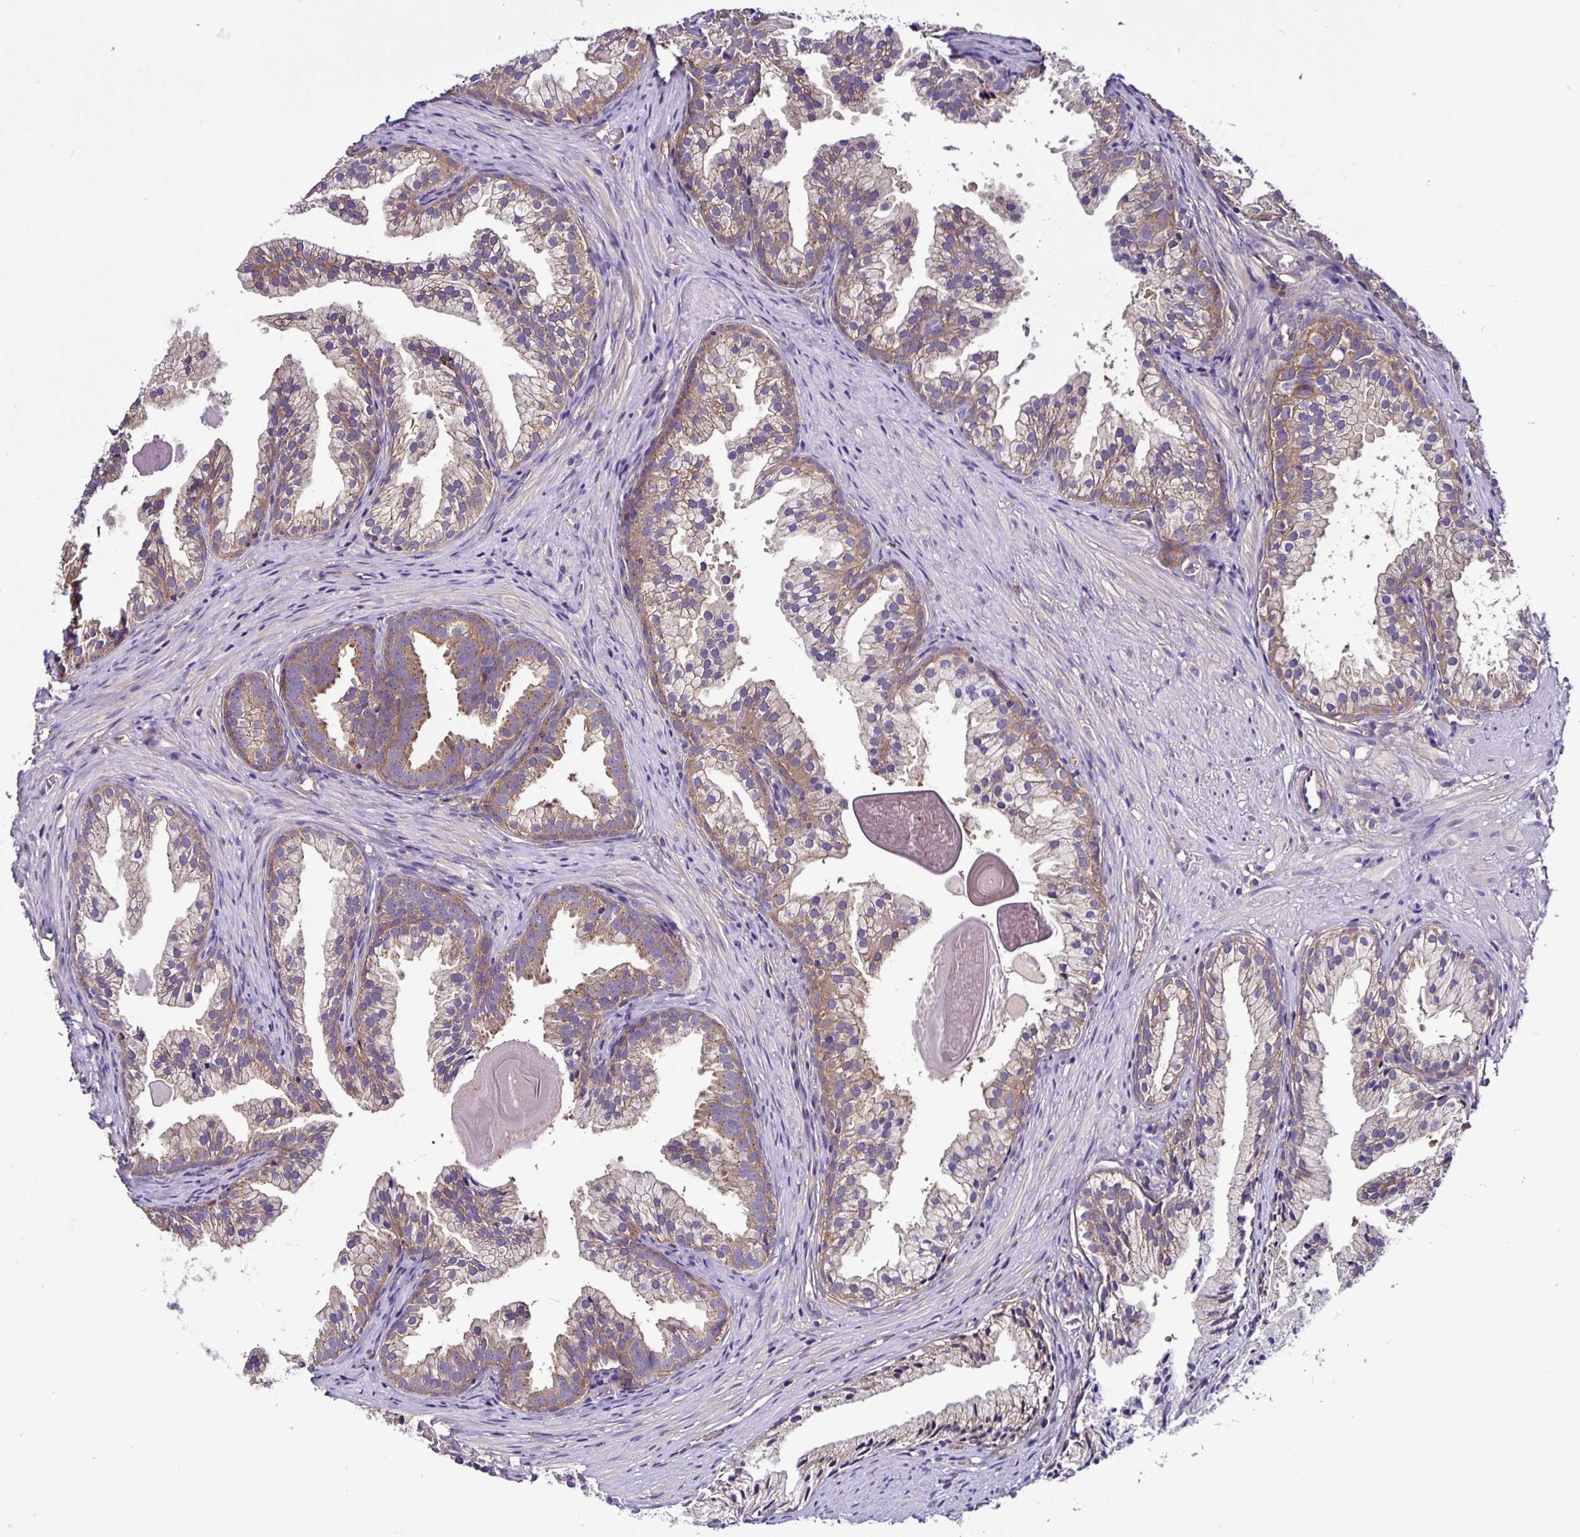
{"staining": {"intensity": "weak", "quantity": ">75%", "location": "cytoplasmic/membranous"}, "tissue": "prostate cancer", "cell_type": "Tumor cells", "image_type": "cancer", "snomed": [{"axis": "morphology", "description": "Adenocarcinoma, High grade"}, {"axis": "topography", "description": "Prostate"}], "caption": "Adenocarcinoma (high-grade) (prostate) stained with DAB (3,3'-diaminobenzidine) immunohistochemistry (IHC) demonstrates low levels of weak cytoplasmic/membranous positivity in about >75% of tumor cells. (Brightfield microscopy of DAB IHC at high magnification).", "gene": "SNX5", "patient": {"sex": "male", "age": 81}}